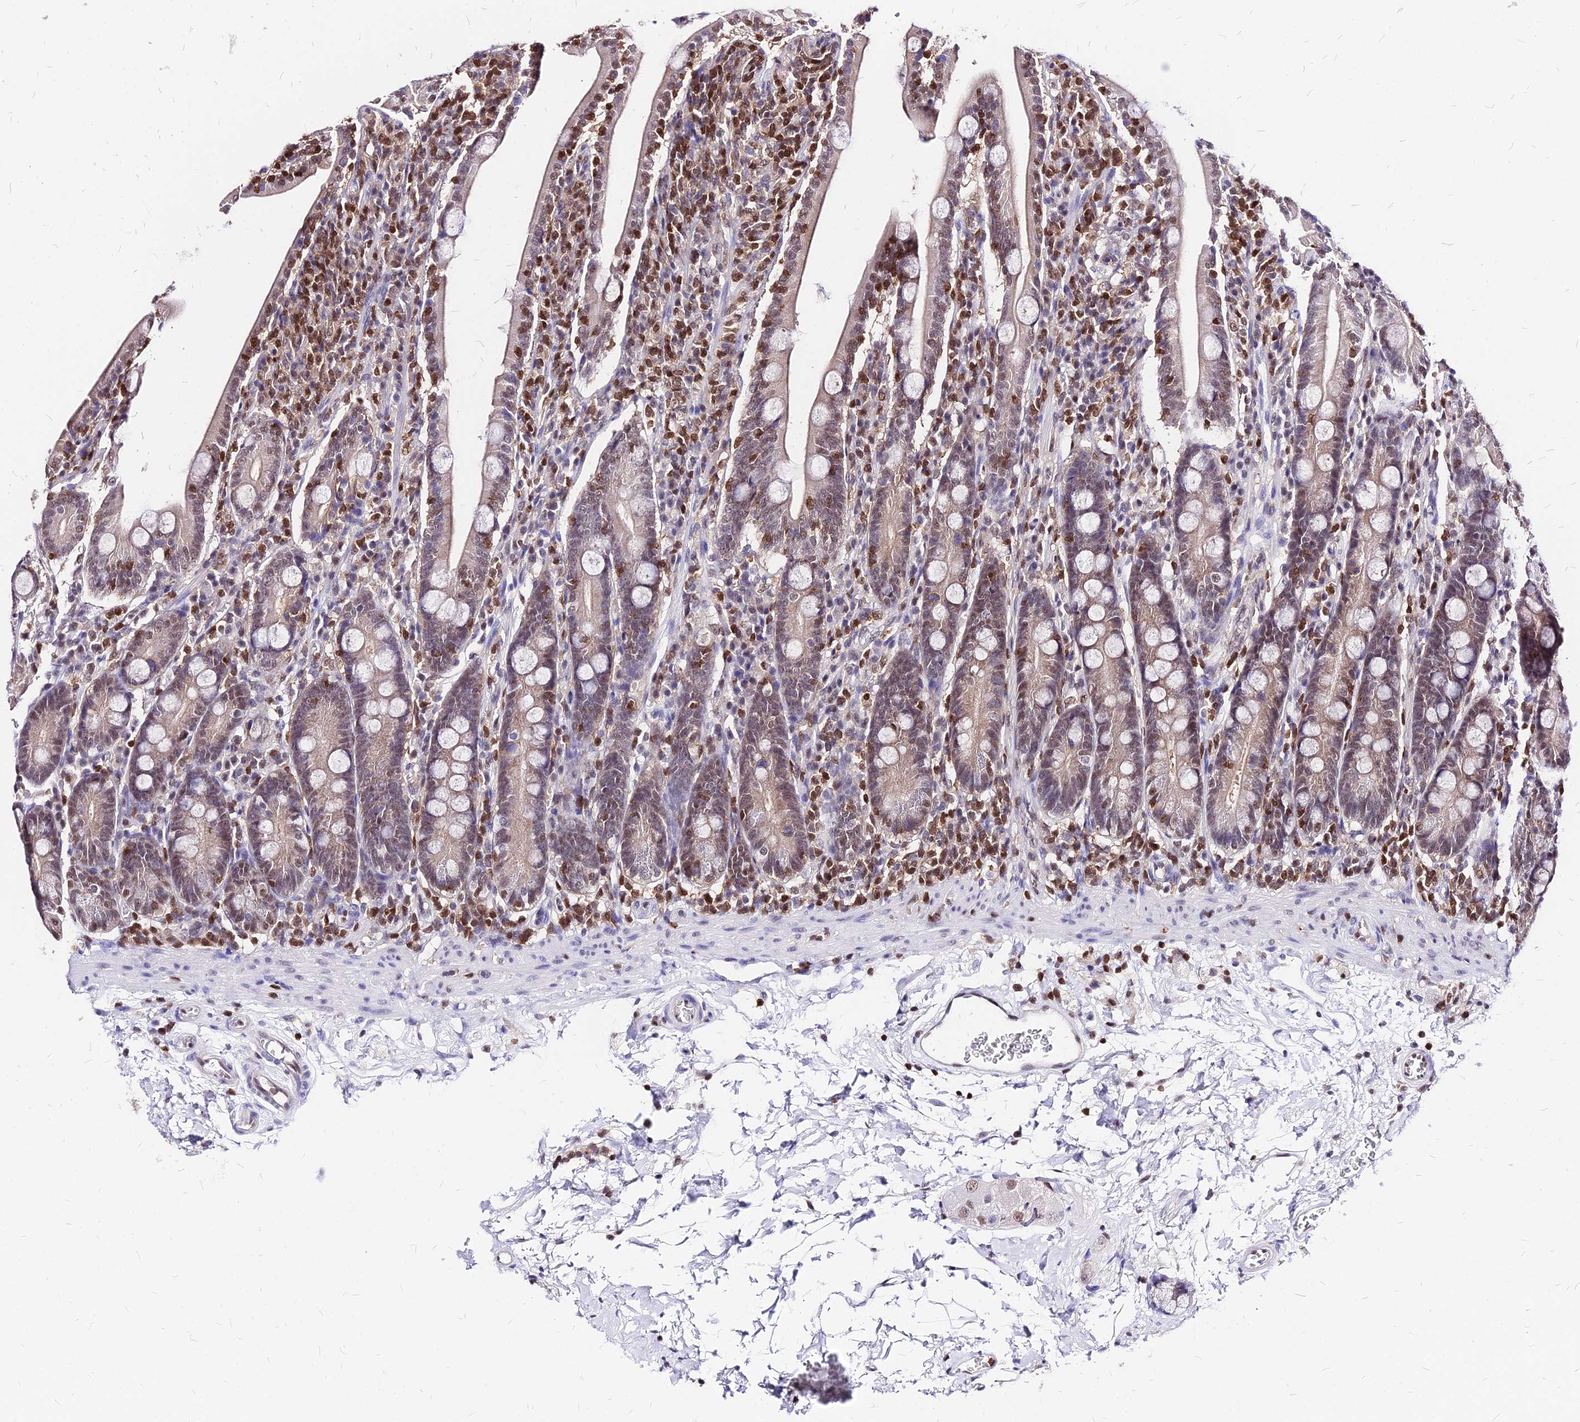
{"staining": {"intensity": "strong", "quantity": "25%-75%", "location": "nuclear"}, "tissue": "duodenum", "cell_type": "Glandular cells", "image_type": "normal", "snomed": [{"axis": "morphology", "description": "Normal tissue, NOS"}, {"axis": "topography", "description": "Duodenum"}], "caption": "A high amount of strong nuclear expression is identified in approximately 25%-75% of glandular cells in normal duodenum.", "gene": "PAXX", "patient": {"sex": "male", "age": 35}}